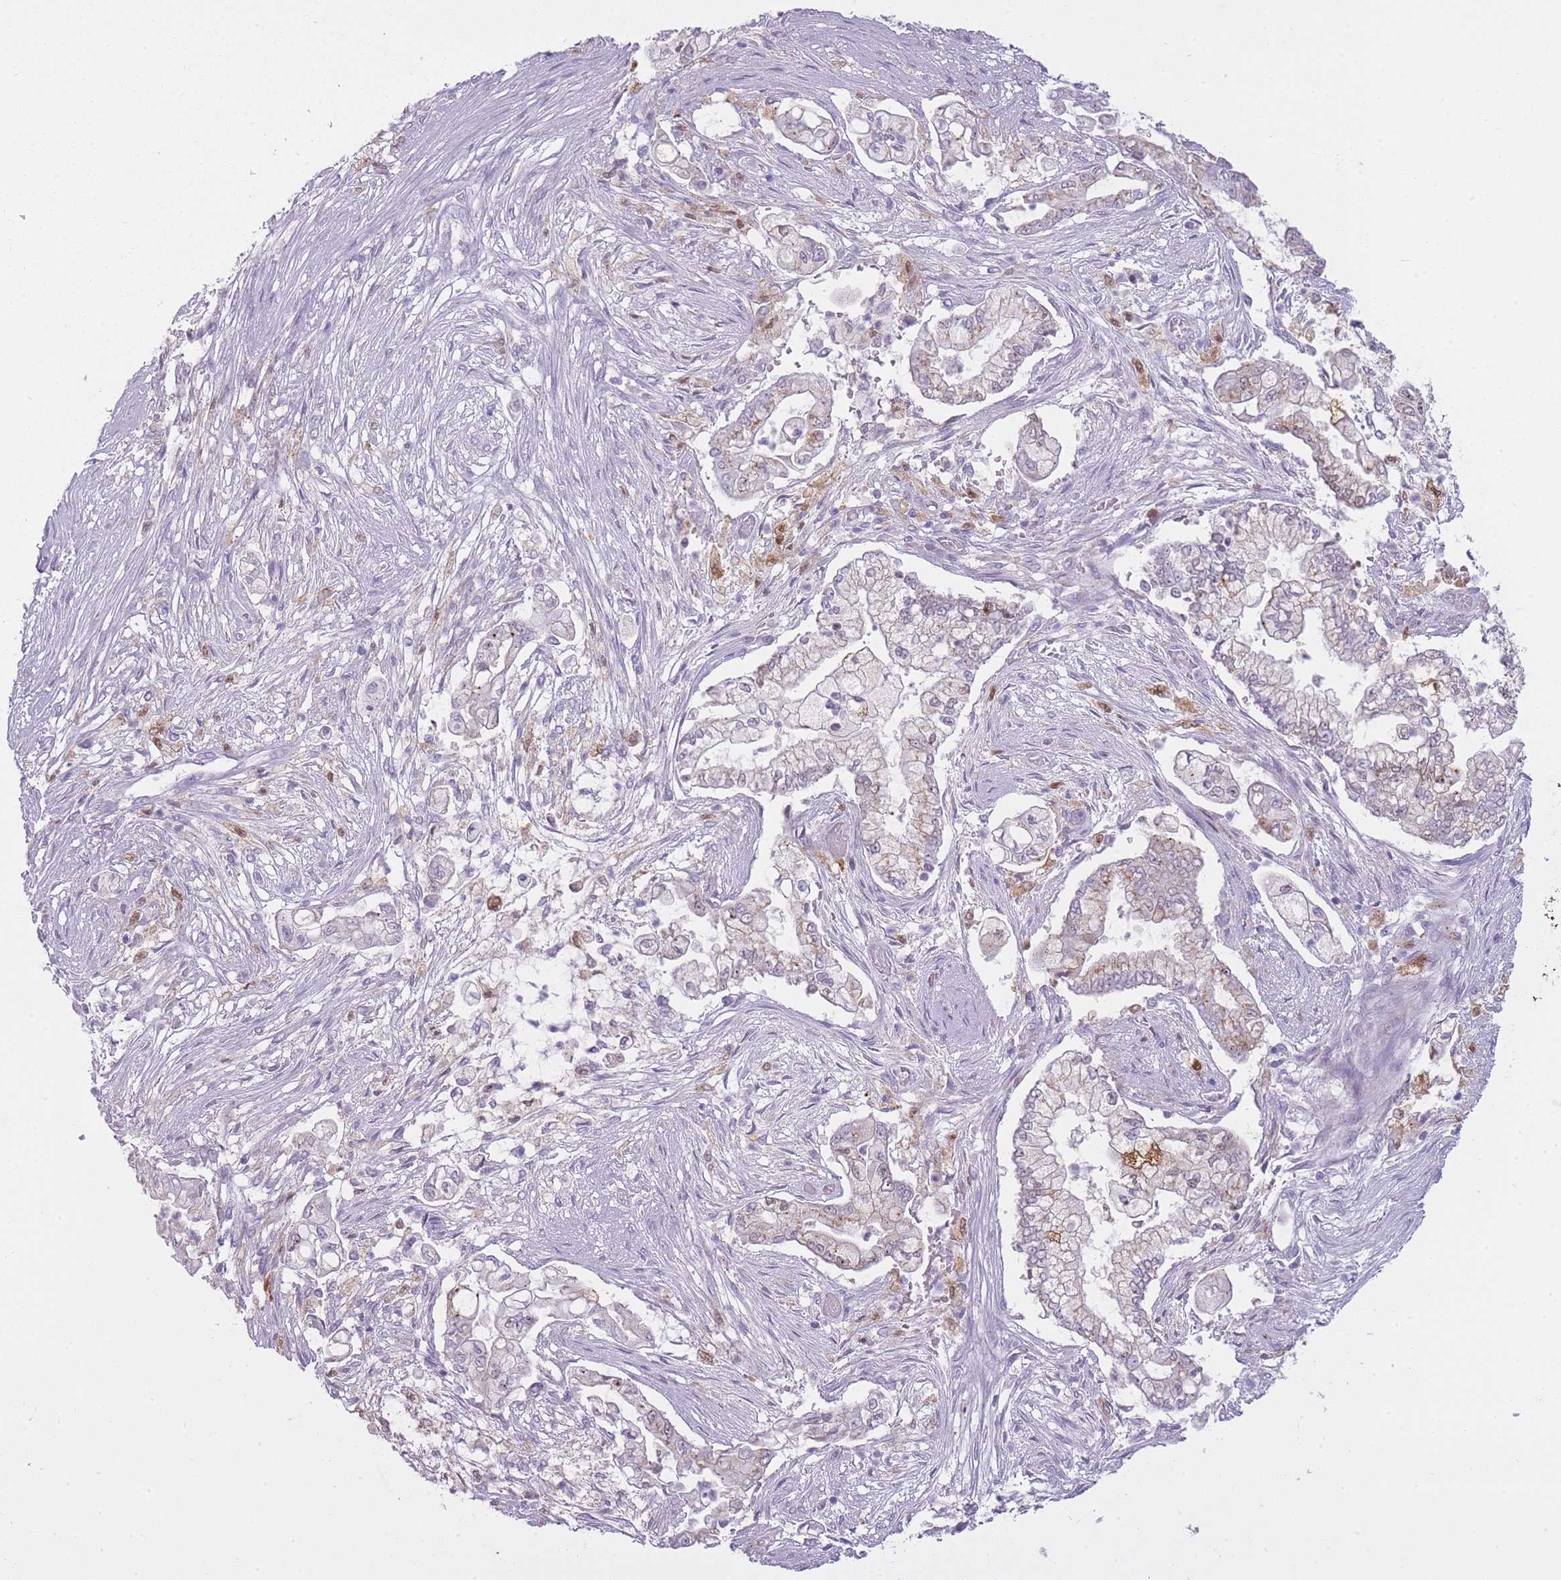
{"staining": {"intensity": "weak", "quantity": "<25%", "location": "cytoplasmic/membranous,nuclear"}, "tissue": "pancreatic cancer", "cell_type": "Tumor cells", "image_type": "cancer", "snomed": [{"axis": "morphology", "description": "Adenocarcinoma, NOS"}, {"axis": "topography", "description": "Pancreas"}], "caption": "The photomicrograph shows no staining of tumor cells in pancreatic cancer.", "gene": "LGALS9", "patient": {"sex": "female", "age": 69}}